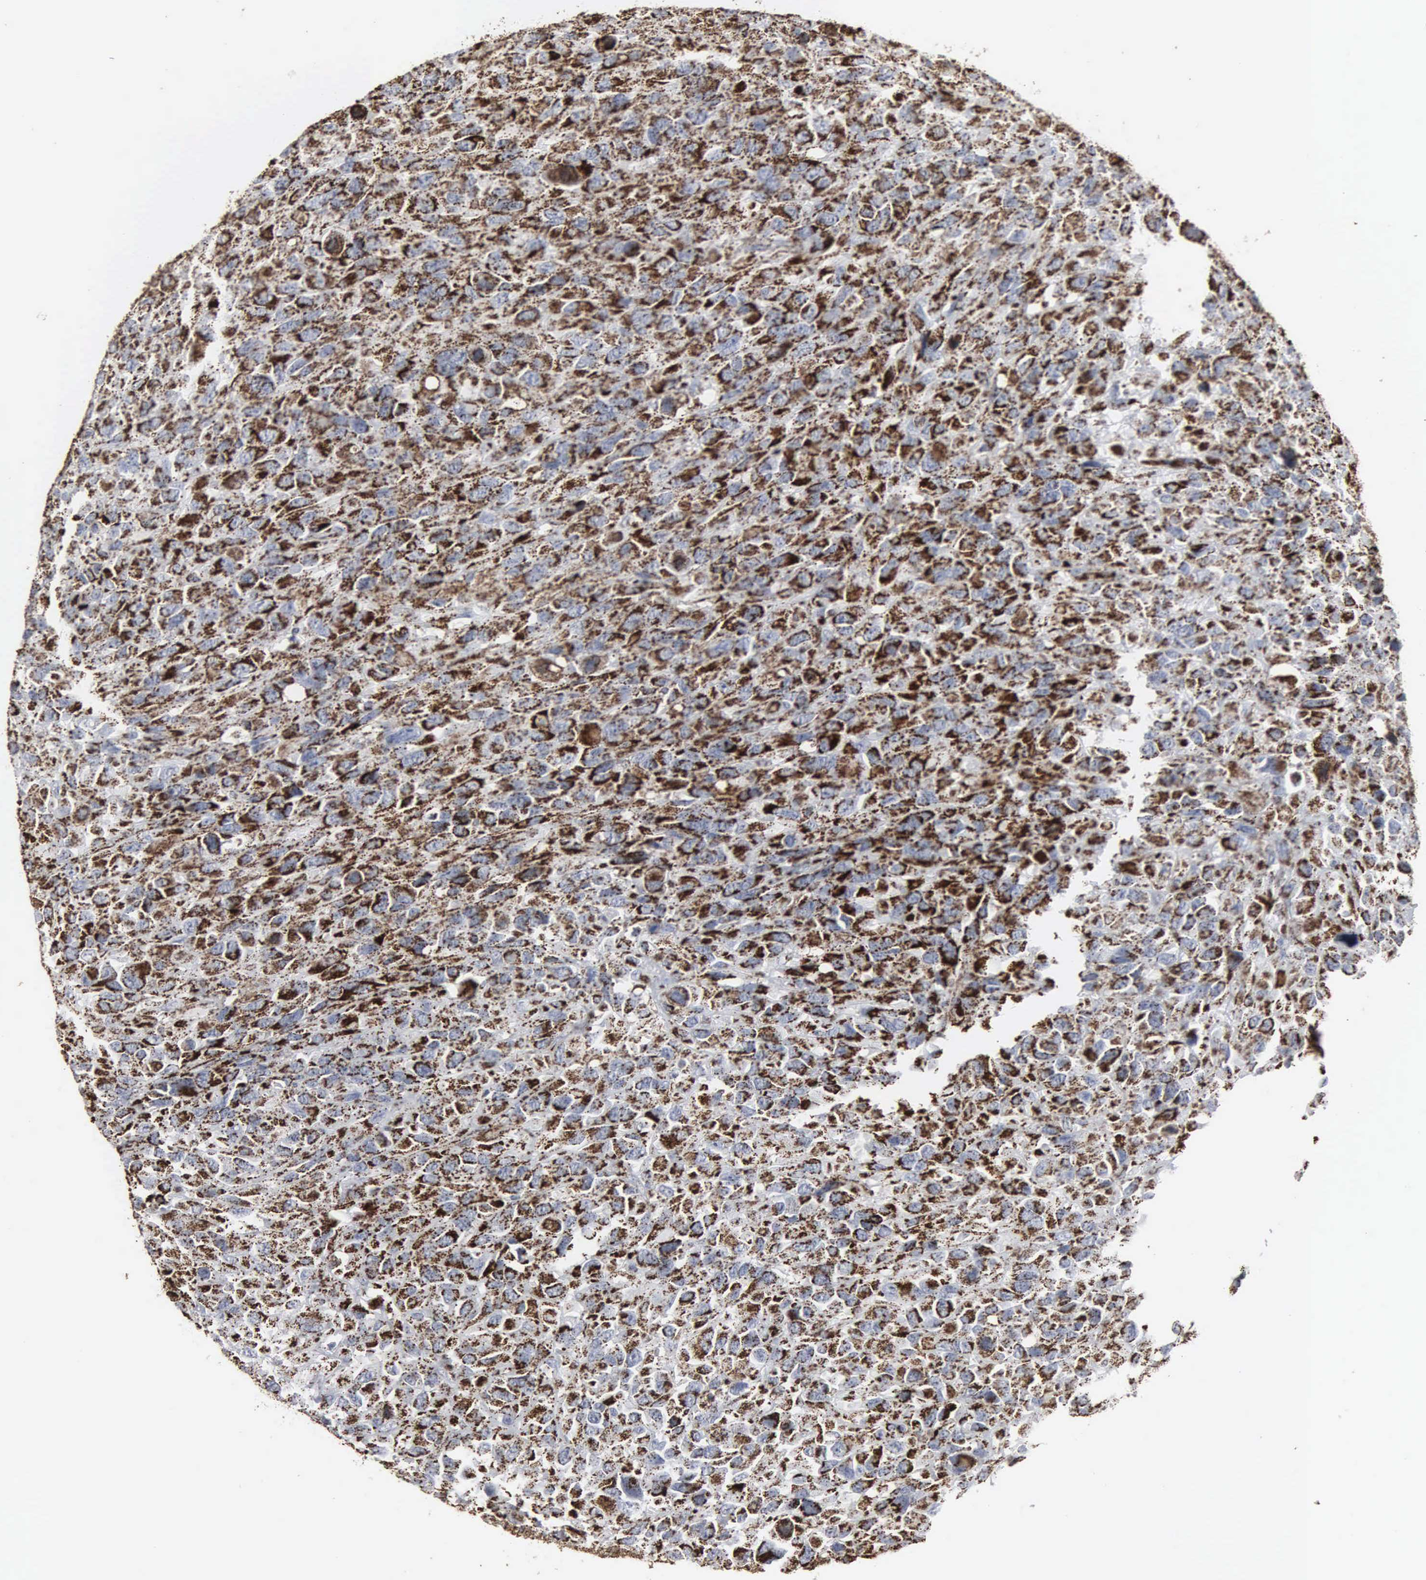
{"staining": {"intensity": "strong", "quantity": ">75%", "location": "cytoplasmic/membranous"}, "tissue": "renal cancer", "cell_type": "Tumor cells", "image_type": "cancer", "snomed": [{"axis": "morphology", "description": "Adenocarcinoma, NOS"}, {"axis": "topography", "description": "Kidney"}], "caption": "Immunohistochemistry image of neoplastic tissue: human renal cancer stained using immunohistochemistry reveals high levels of strong protein expression localized specifically in the cytoplasmic/membranous of tumor cells, appearing as a cytoplasmic/membranous brown color.", "gene": "HSPA9", "patient": {"sex": "male", "age": 79}}